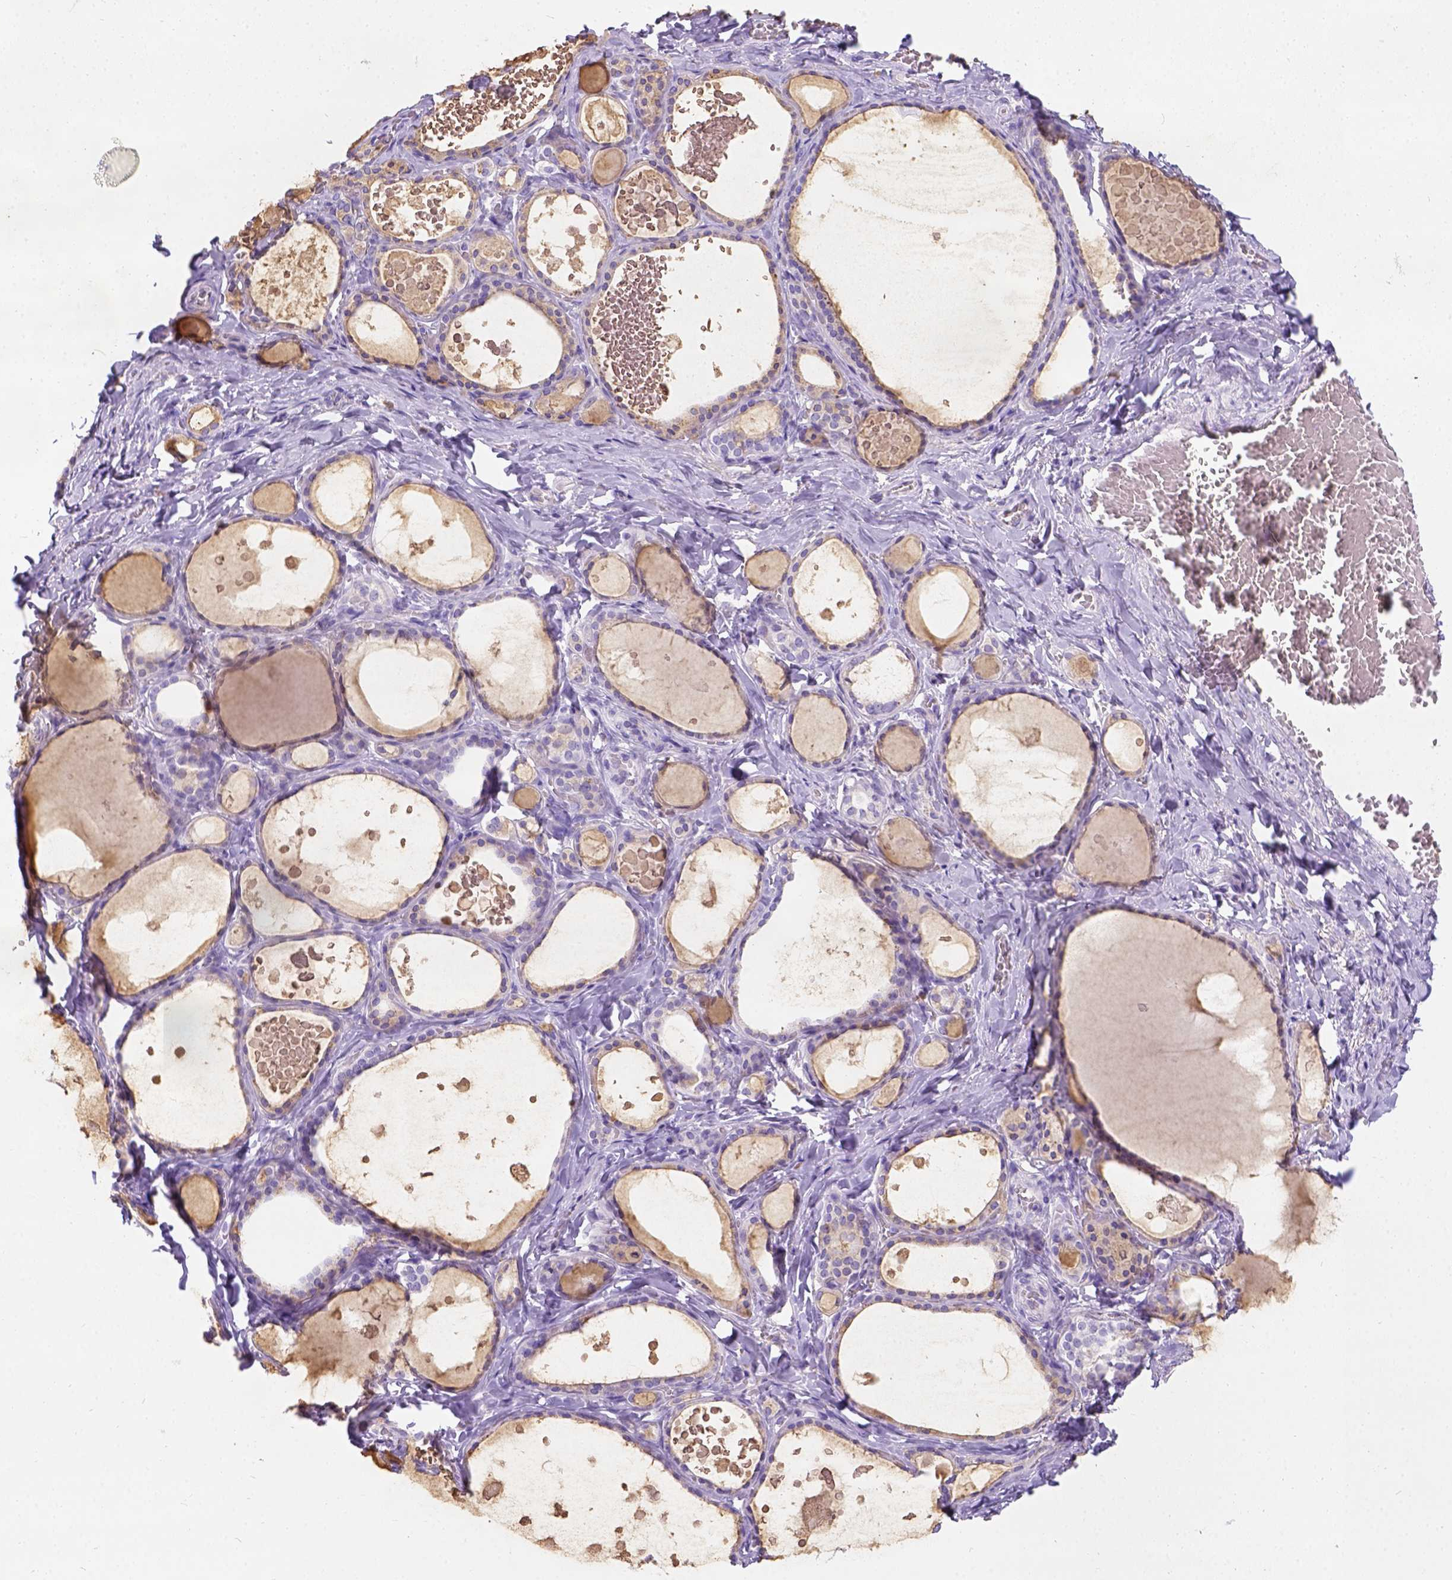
{"staining": {"intensity": "negative", "quantity": "none", "location": "none"}, "tissue": "thyroid gland", "cell_type": "Glandular cells", "image_type": "normal", "snomed": [{"axis": "morphology", "description": "Normal tissue, NOS"}, {"axis": "topography", "description": "Thyroid gland"}], "caption": "A micrograph of human thyroid gland is negative for staining in glandular cells. (DAB (3,3'-diaminobenzidine) IHC visualized using brightfield microscopy, high magnification).", "gene": "PHF7", "patient": {"sex": "female", "age": 56}}